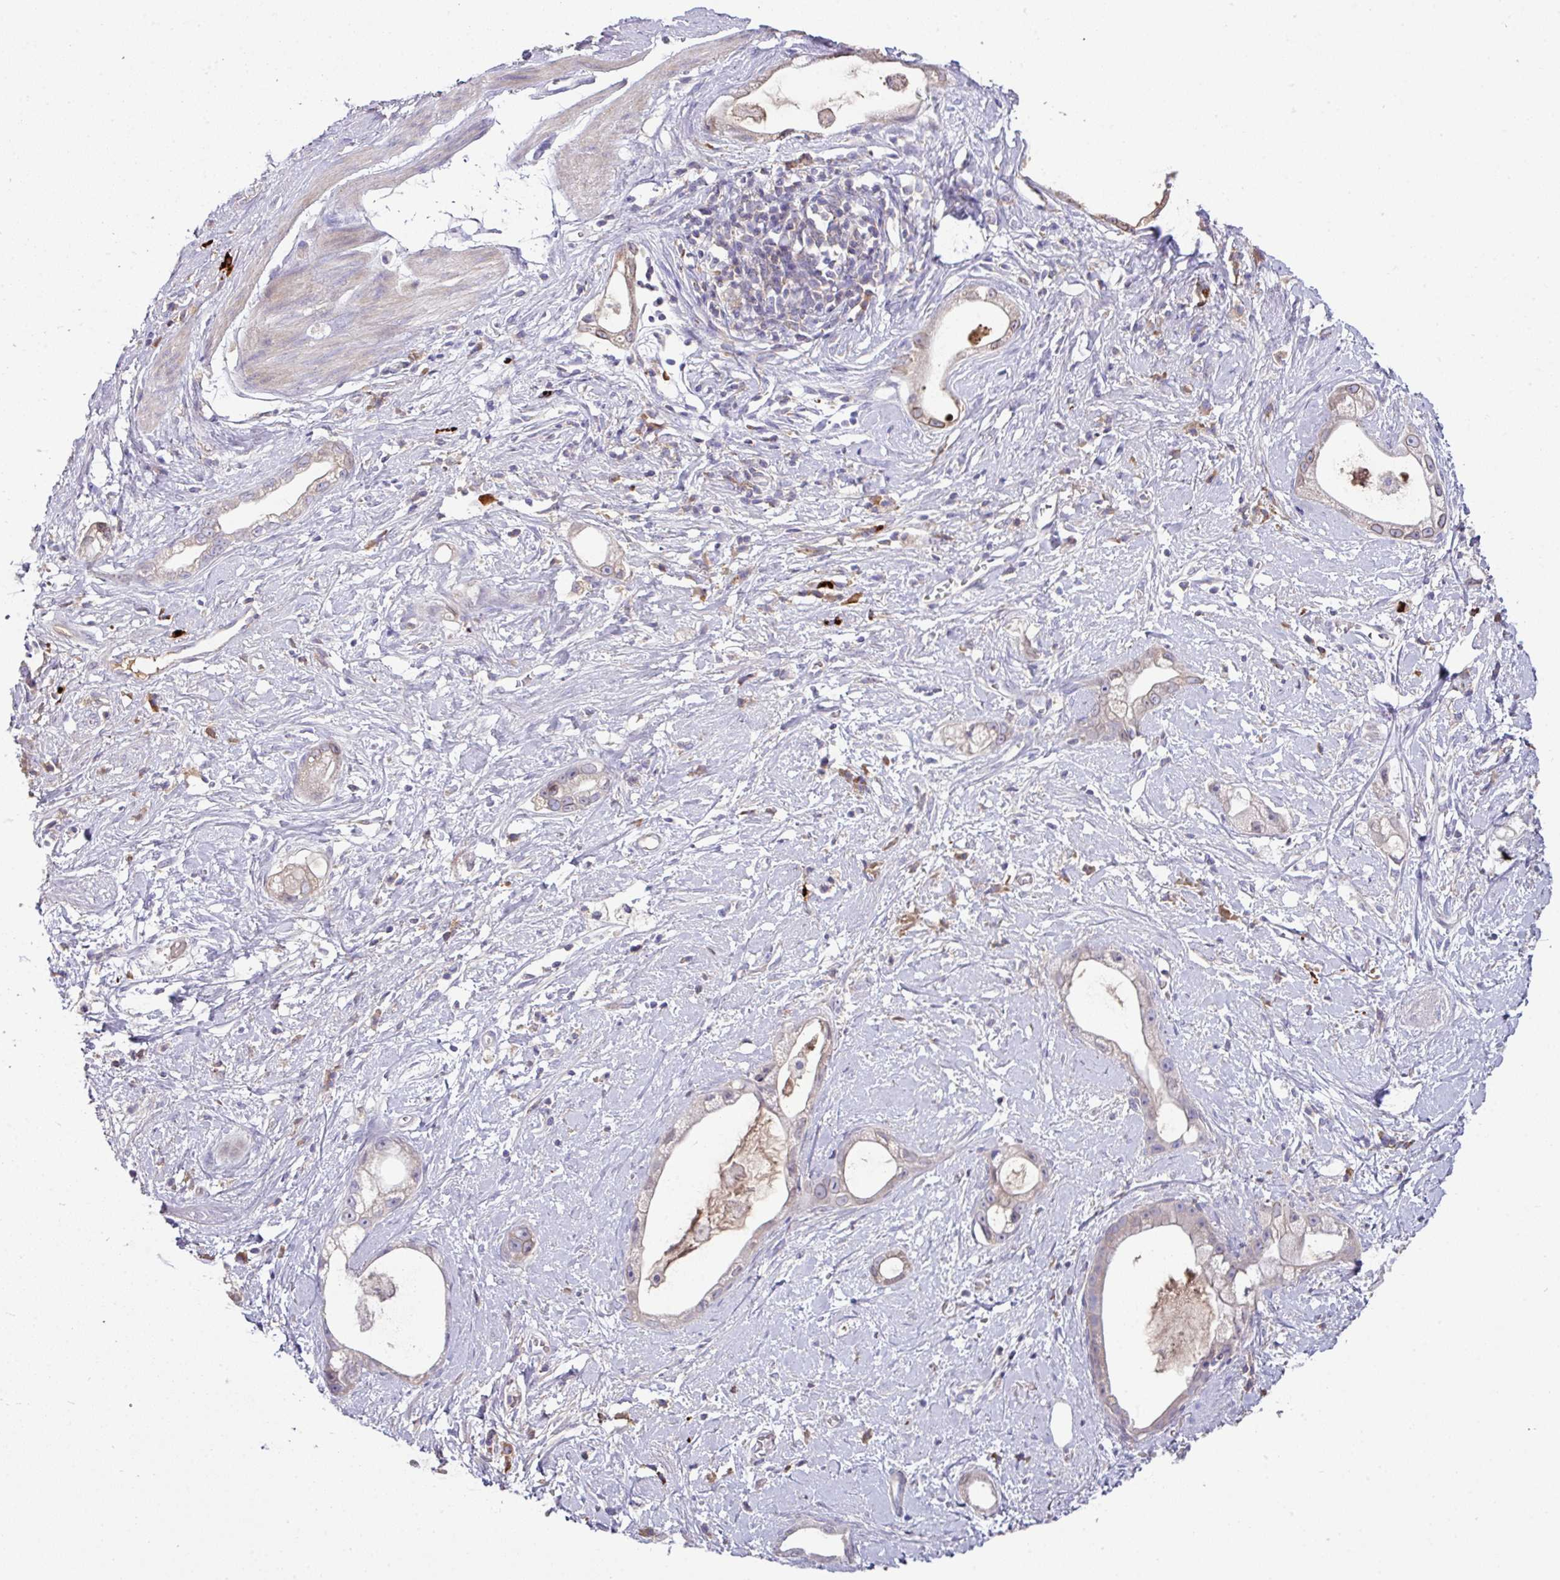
{"staining": {"intensity": "moderate", "quantity": "<25%", "location": "cytoplasmic/membranous,nuclear"}, "tissue": "stomach cancer", "cell_type": "Tumor cells", "image_type": "cancer", "snomed": [{"axis": "morphology", "description": "Adenocarcinoma, NOS"}, {"axis": "topography", "description": "Stomach"}], "caption": "Human stomach cancer (adenocarcinoma) stained with a brown dye exhibits moderate cytoplasmic/membranous and nuclear positive staining in approximately <25% of tumor cells.", "gene": "SLAMF6", "patient": {"sex": "male", "age": 55}}